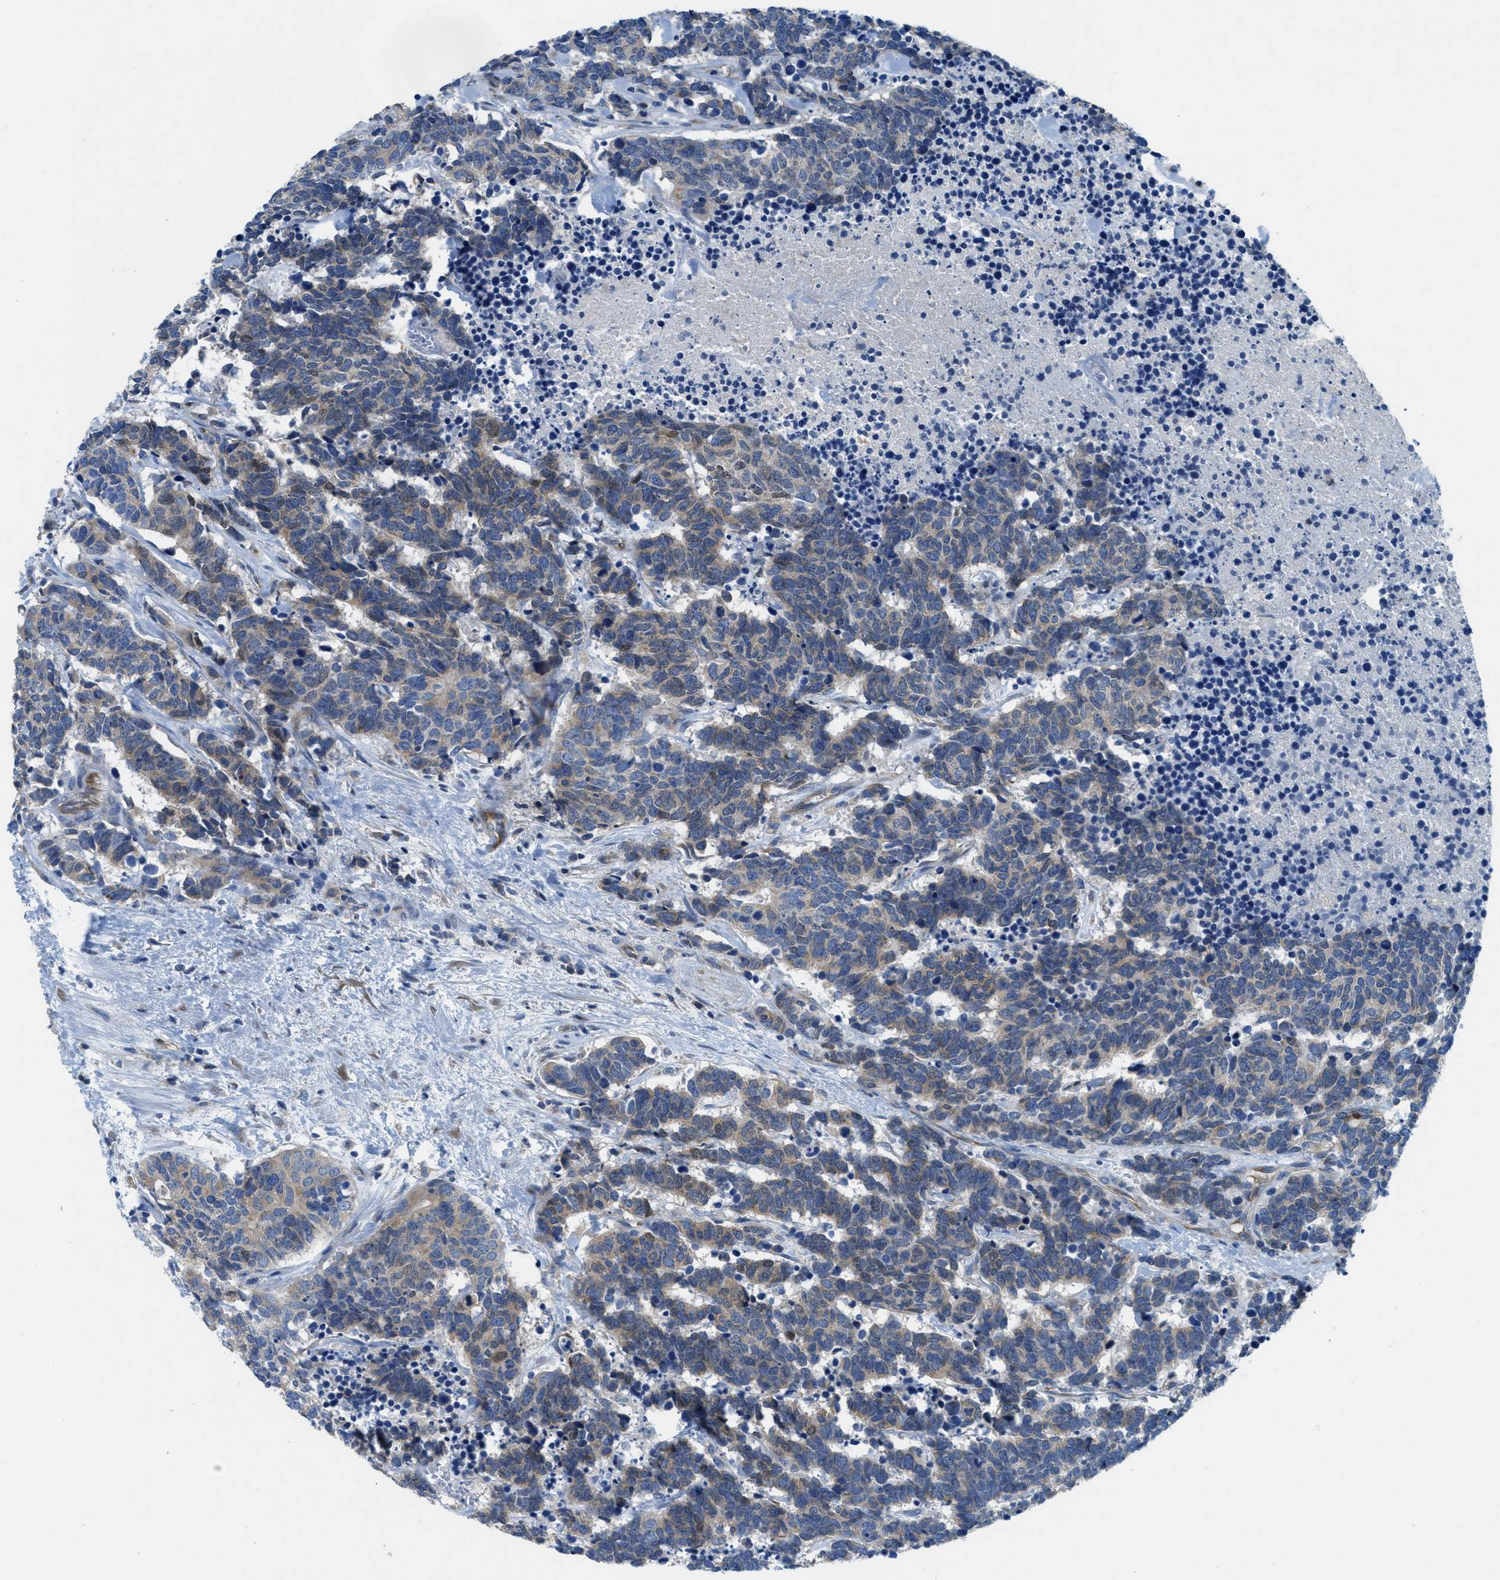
{"staining": {"intensity": "weak", "quantity": "25%-75%", "location": "cytoplasmic/membranous"}, "tissue": "carcinoid", "cell_type": "Tumor cells", "image_type": "cancer", "snomed": [{"axis": "morphology", "description": "Carcinoma, NOS"}, {"axis": "morphology", "description": "Carcinoid, malignant, NOS"}, {"axis": "topography", "description": "Urinary bladder"}], "caption": "Protein analysis of carcinoid (malignant) tissue exhibits weak cytoplasmic/membranous expression in about 25%-75% of tumor cells.", "gene": "PGR", "patient": {"sex": "male", "age": 57}}